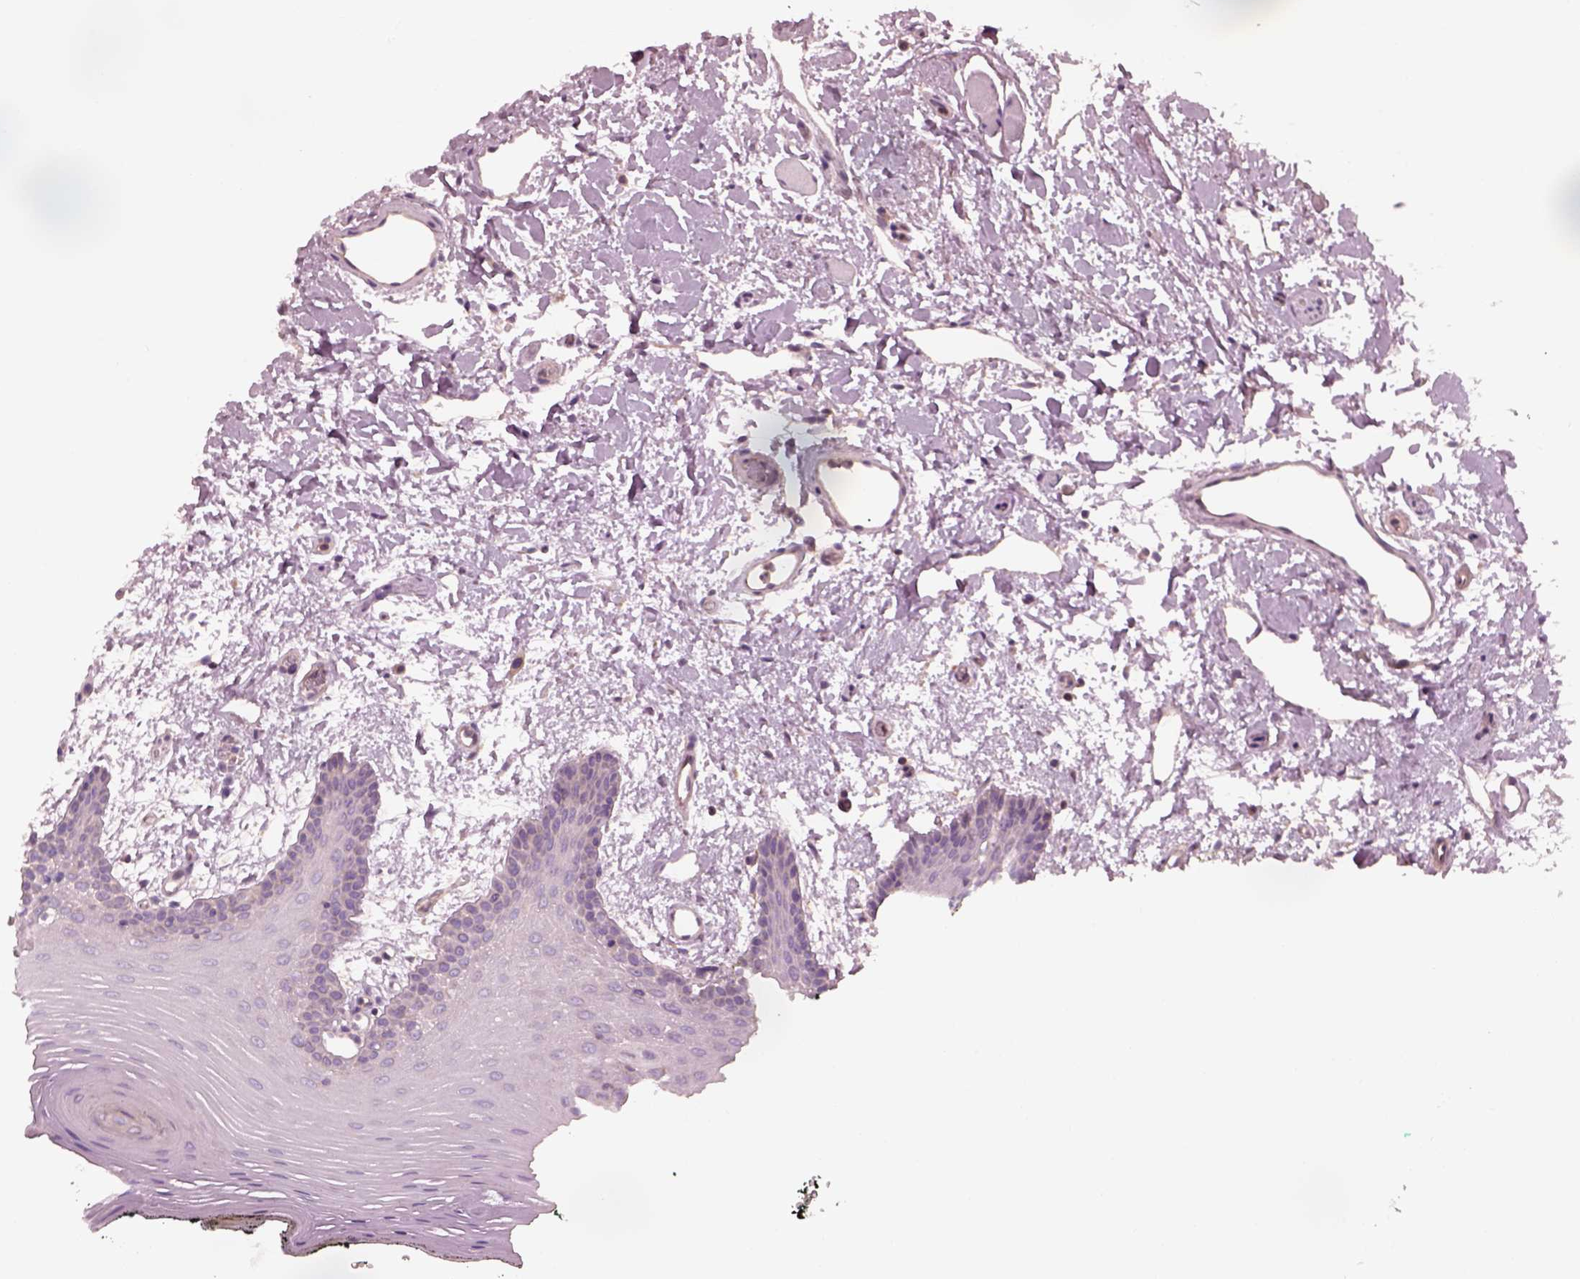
{"staining": {"intensity": "weak", "quantity": "<25%", "location": "cytoplasmic/membranous"}, "tissue": "oral mucosa", "cell_type": "Squamous epithelial cells", "image_type": "normal", "snomed": [{"axis": "morphology", "description": "Normal tissue, NOS"}, {"axis": "topography", "description": "Oral tissue"}, {"axis": "topography", "description": "Head-Neck"}], "caption": "This micrograph is of unremarkable oral mucosa stained with immunohistochemistry (IHC) to label a protein in brown with the nuclei are counter-stained blue. There is no expression in squamous epithelial cells.", "gene": "STK33", "patient": {"sex": "male", "age": 65}}